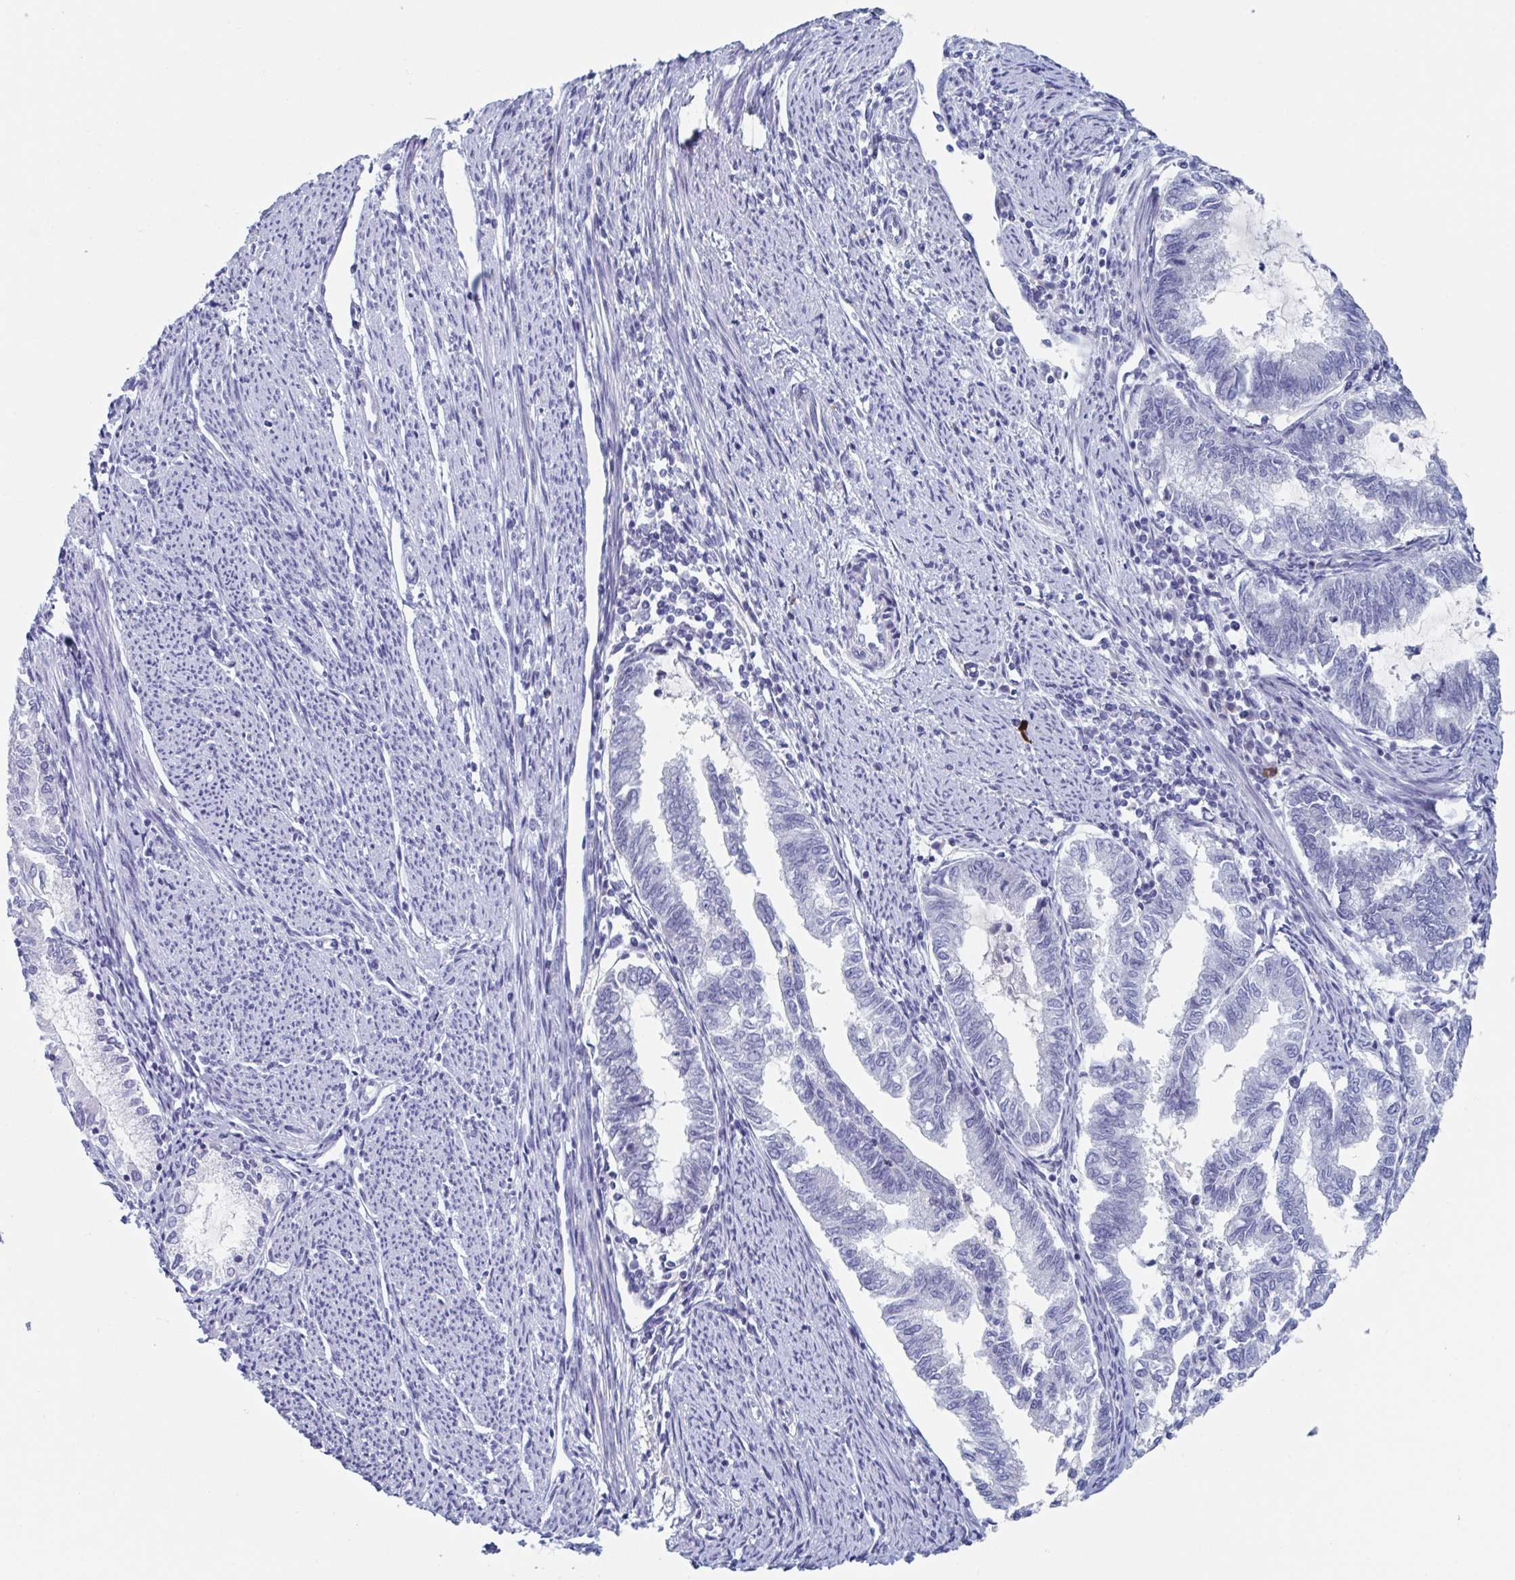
{"staining": {"intensity": "negative", "quantity": "none", "location": "none"}, "tissue": "endometrial cancer", "cell_type": "Tumor cells", "image_type": "cancer", "snomed": [{"axis": "morphology", "description": "Adenocarcinoma, NOS"}, {"axis": "topography", "description": "Endometrium"}], "caption": "There is no significant positivity in tumor cells of endometrial cancer (adenocarcinoma).", "gene": "NT5C3B", "patient": {"sex": "female", "age": 79}}